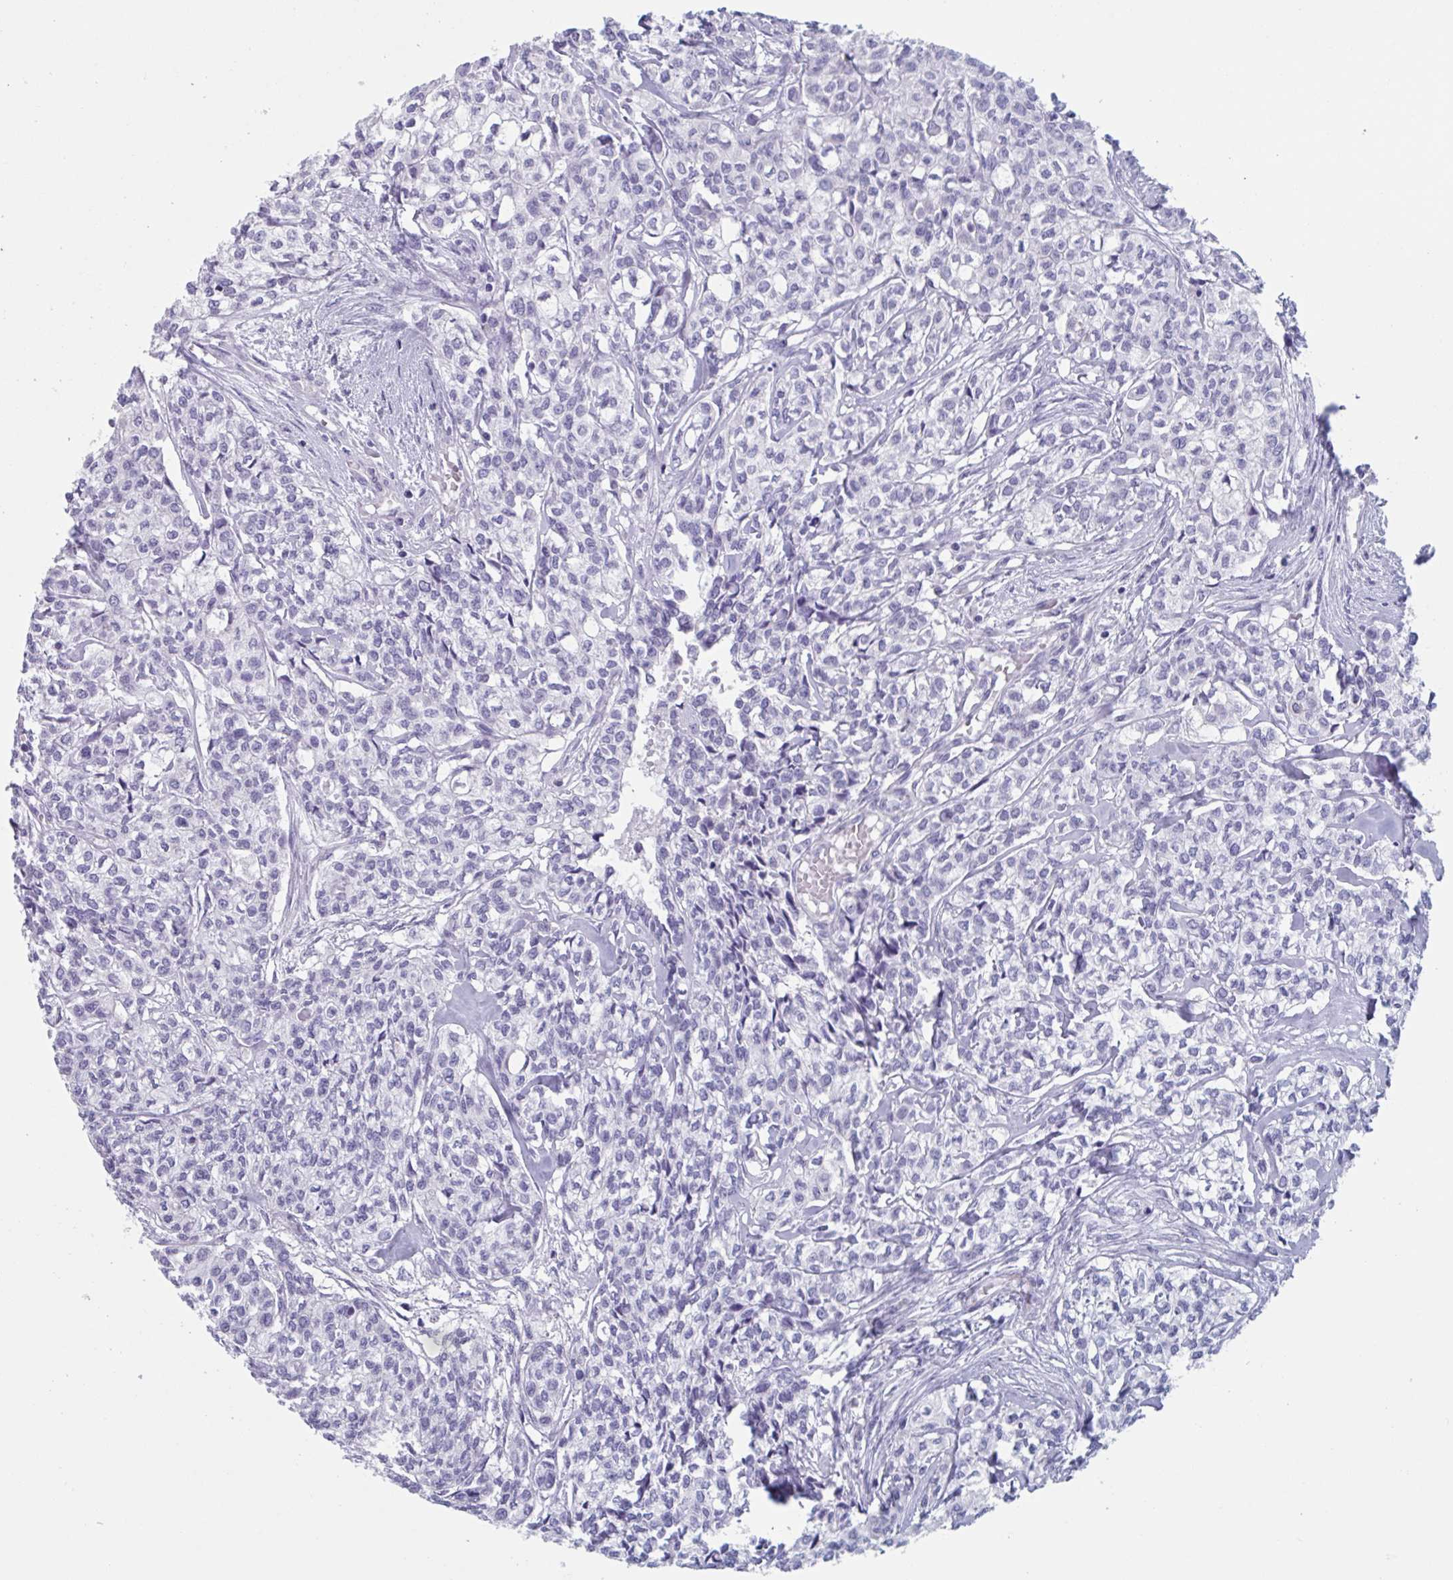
{"staining": {"intensity": "negative", "quantity": "none", "location": "none"}, "tissue": "head and neck cancer", "cell_type": "Tumor cells", "image_type": "cancer", "snomed": [{"axis": "morphology", "description": "Adenocarcinoma, NOS"}, {"axis": "topography", "description": "Head-Neck"}], "caption": "Photomicrograph shows no significant protein expression in tumor cells of adenocarcinoma (head and neck). Brightfield microscopy of IHC stained with DAB (3,3'-diaminobenzidine) (brown) and hematoxylin (blue), captured at high magnification.", "gene": "HSD11B2", "patient": {"sex": "male", "age": 81}}